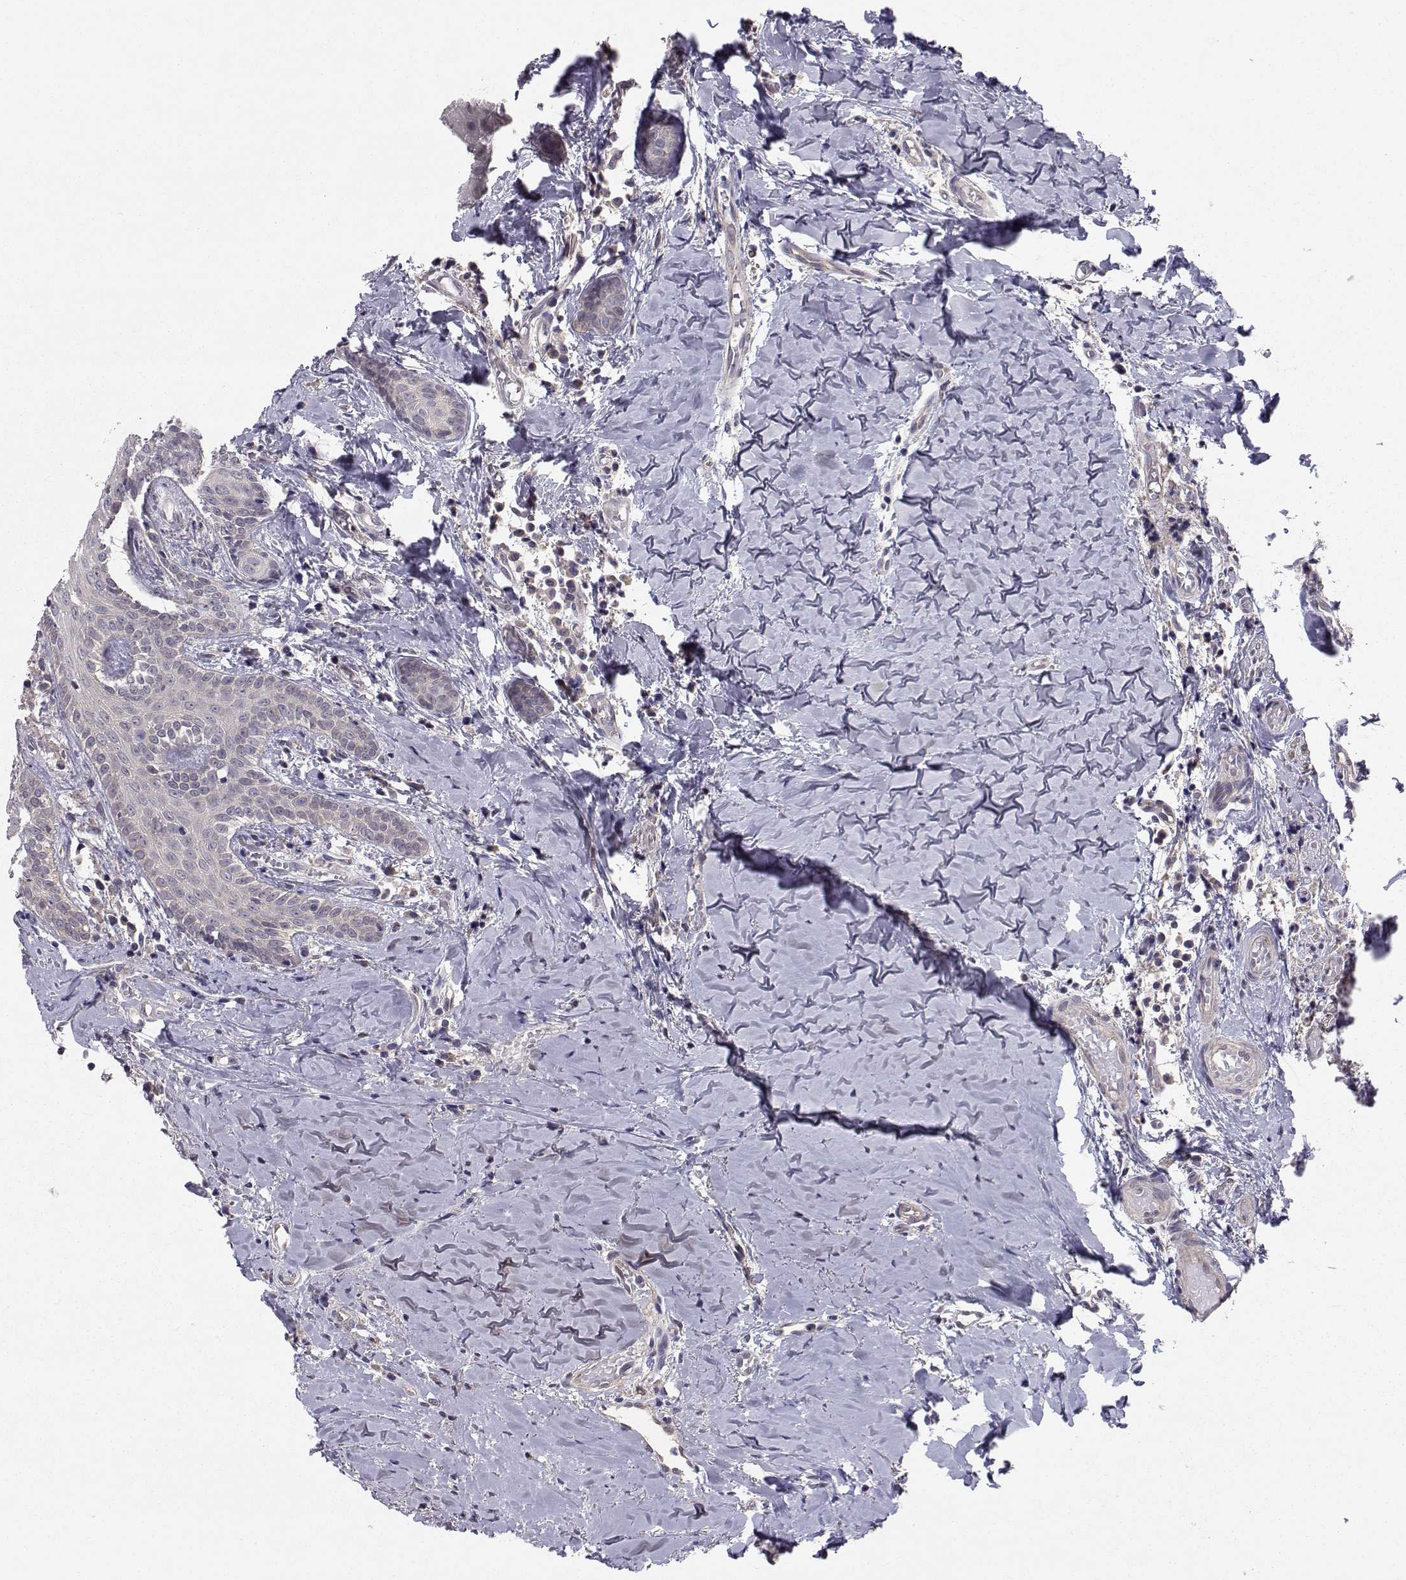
{"staining": {"intensity": "negative", "quantity": "none", "location": "none"}, "tissue": "head and neck cancer", "cell_type": "Tumor cells", "image_type": "cancer", "snomed": [{"axis": "morphology", "description": "Normal tissue, NOS"}, {"axis": "morphology", "description": "Squamous cell carcinoma, NOS"}, {"axis": "topography", "description": "Oral tissue"}, {"axis": "topography", "description": "Salivary gland"}, {"axis": "topography", "description": "Head-Neck"}], "caption": "The micrograph demonstrates no significant staining in tumor cells of head and neck cancer (squamous cell carcinoma).", "gene": "PEX5L", "patient": {"sex": "female", "age": 62}}